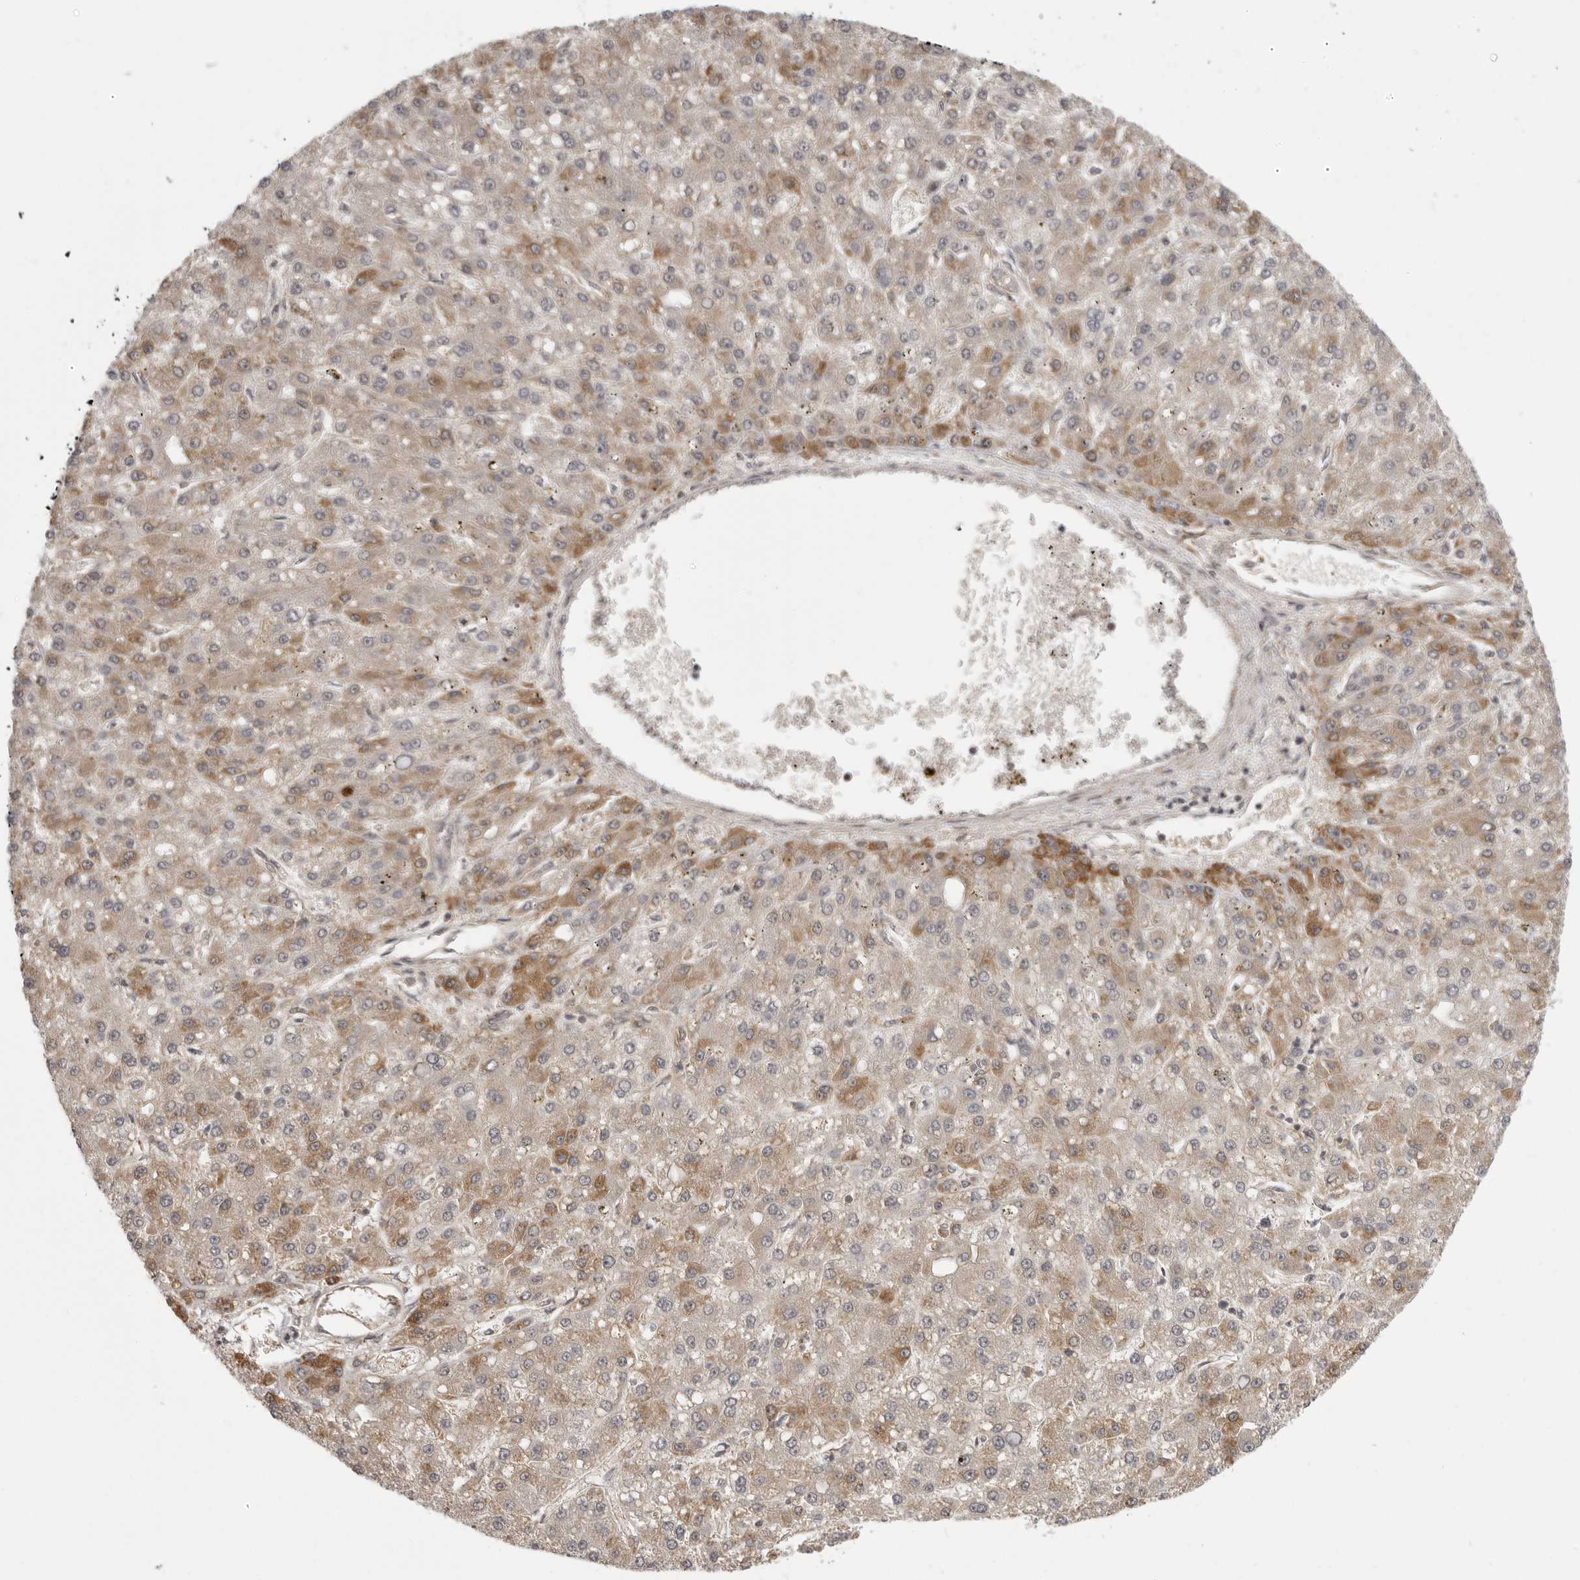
{"staining": {"intensity": "moderate", "quantity": "25%-75%", "location": "cytoplasmic/membranous"}, "tissue": "liver cancer", "cell_type": "Tumor cells", "image_type": "cancer", "snomed": [{"axis": "morphology", "description": "Carcinoma, Hepatocellular, NOS"}, {"axis": "topography", "description": "Liver"}], "caption": "Immunohistochemical staining of human liver cancer (hepatocellular carcinoma) shows medium levels of moderate cytoplasmic/membranous staining in approximately 25%-75% of tumor cells. Immunohistochemistry (ihc) stains the protein of interest in brown and the nuclei are stained blue.", "gene": "PRRC2A", "patient": {"sex": "male", "age": 67}}